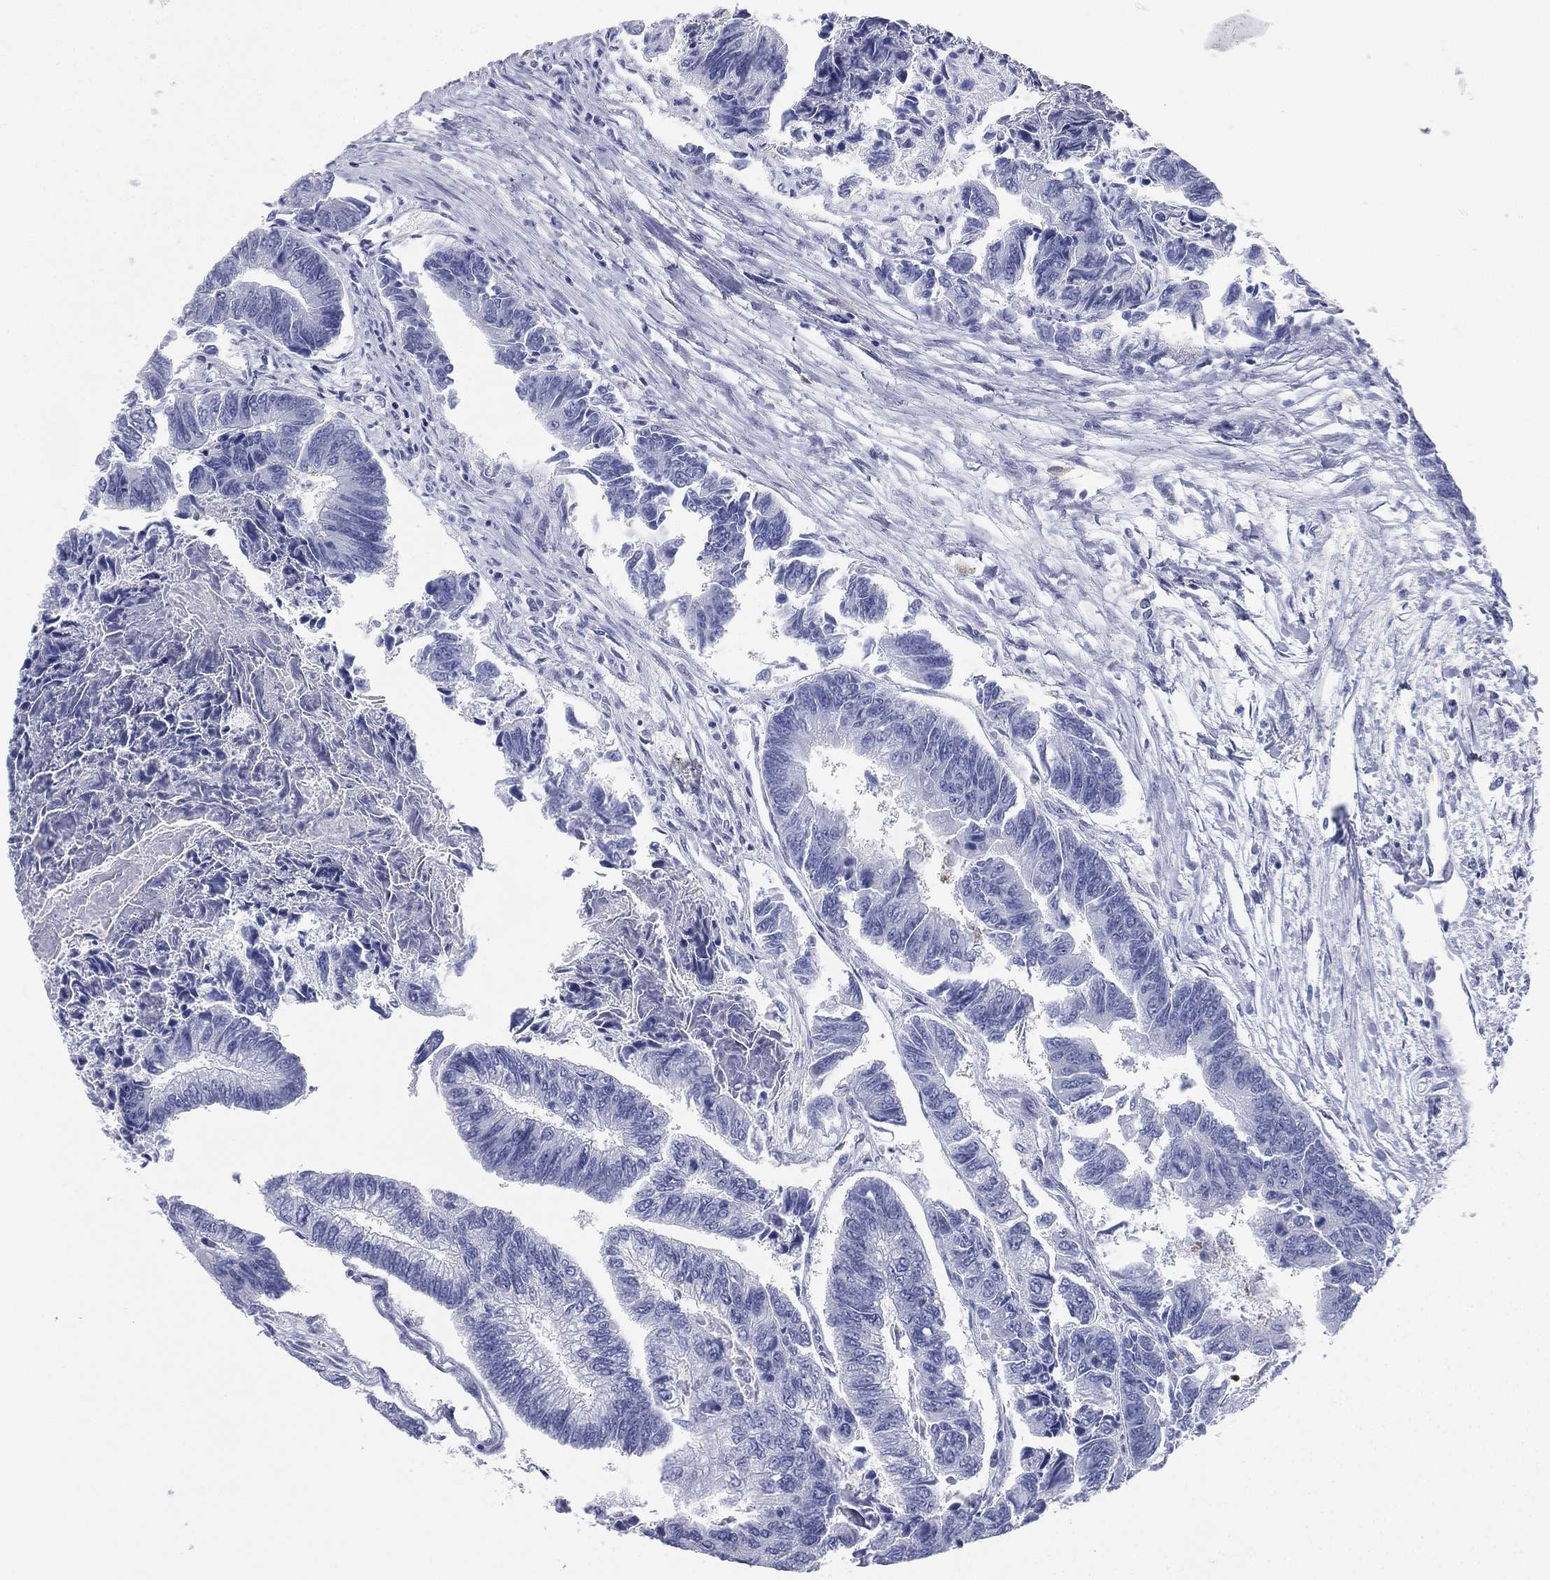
{"staining": {"intensity": "negative", "quantity": "none", "location": "none"}, "tissue": "colorectal cancer", "cell_type": "Tumor cells", "image_type": "cancer", "snomed": [{"axis": "morphology", "description": "Adenocarcinoma, NOS"}, {"axis": "topography", "description": "Colon"}], "caption": "Immunohistochemical staining of human colorectal adenocarcinoma exhibits no significant expression in tumor cells.", "gene": "CD22", "patient": {"sex": "female", "age": 65}}